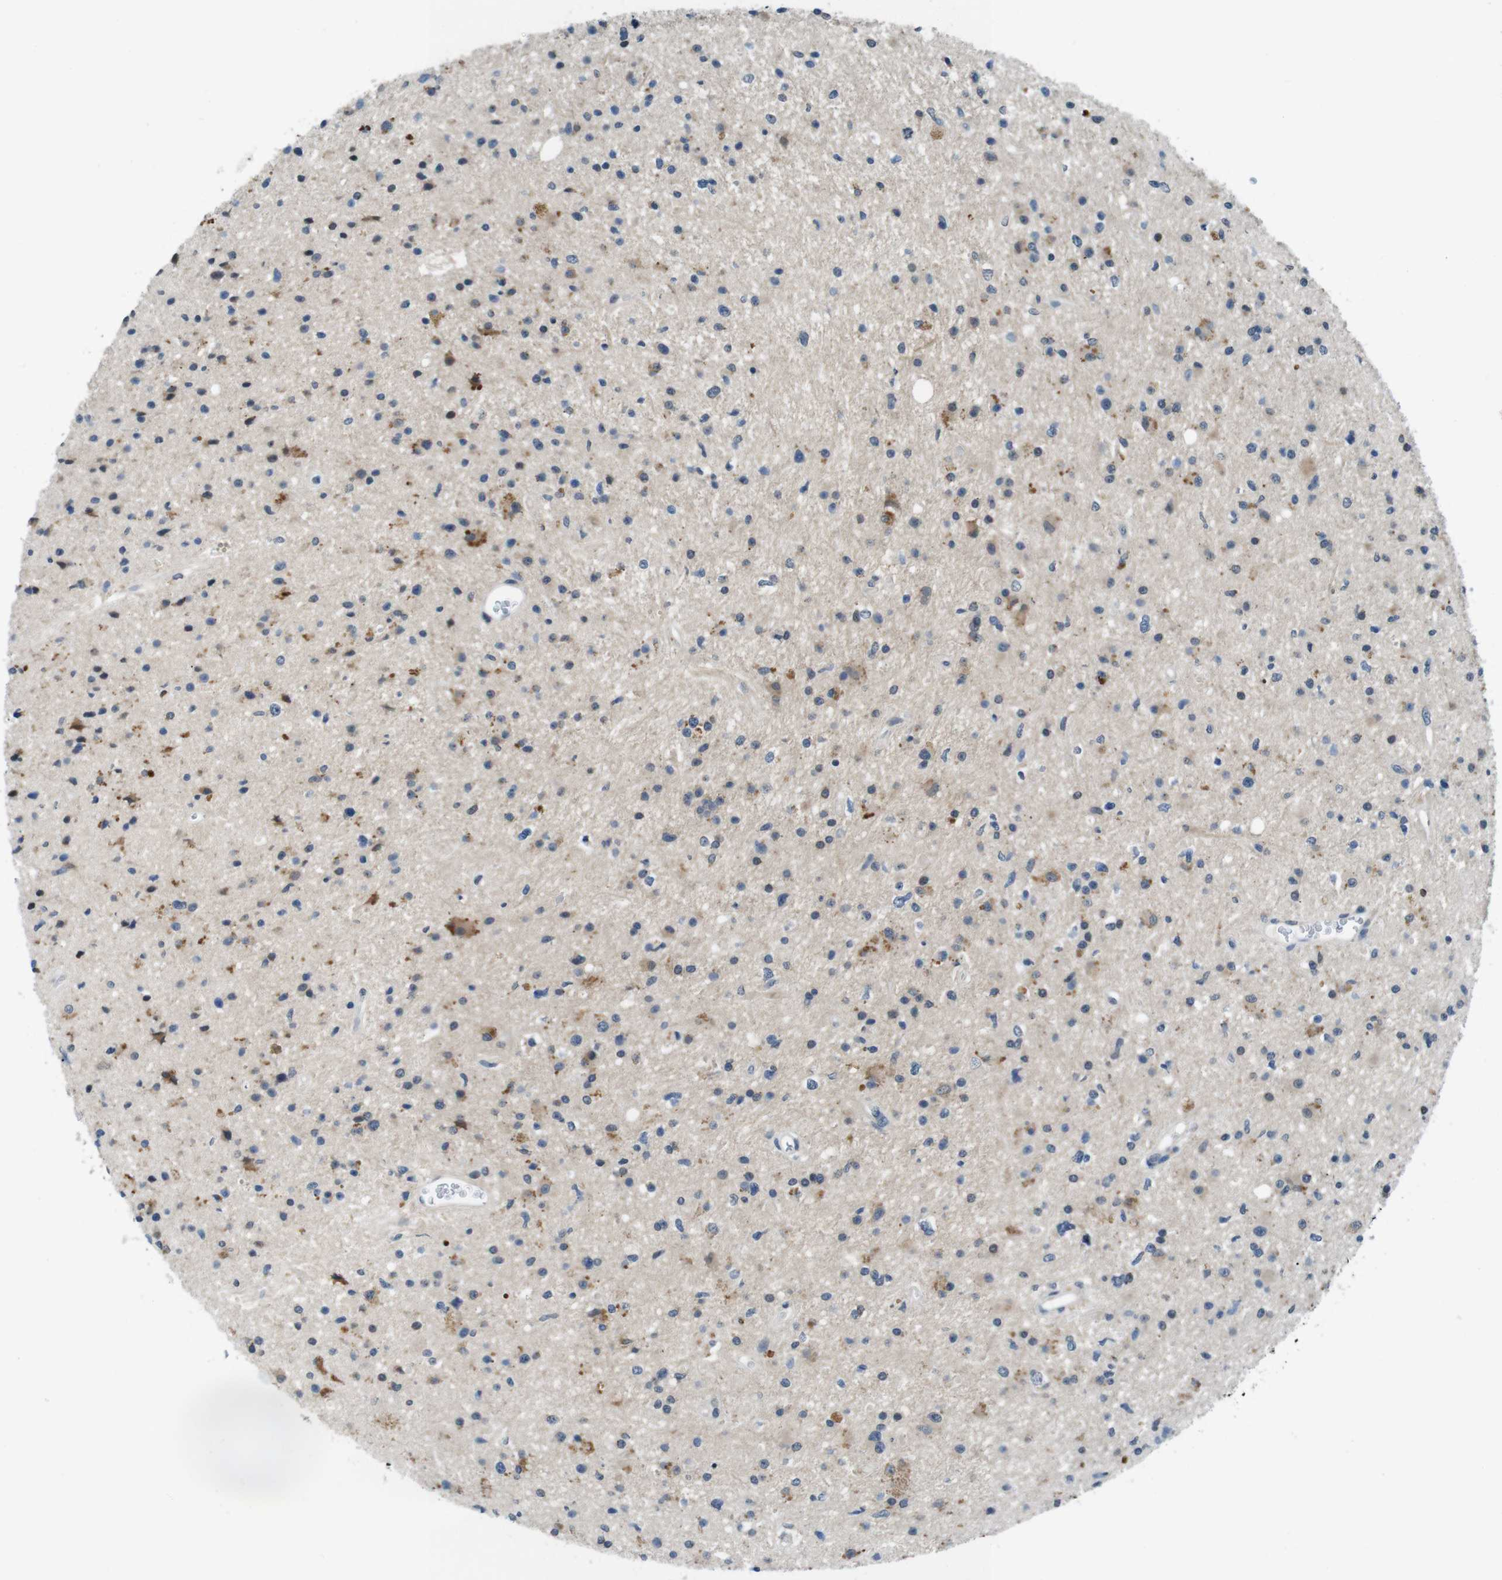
{"staining": {"intensity": "moderate", "quantity": "<25%", "location": "cytoplasmic/membranous"}, "tissue": "glioma", "cell_type": "Tumor cells", "image_type": "cancer", "snomed": [{"axis": "morphology", "description": "Glioma, malignant, High grade"}, {"axis": "topography", "description": "Brain"}], "caption": "This photomicrograph exhibits glioma stained with immunohistochemistry (IHC) to label a protein in brown. The cytoplasmic/membranous of tumor cells show moderate positivity for the protein. Nuclei are counter-stained blue.", "gene": "LRP5", "patient": {"sex": "male", "age": 33}}